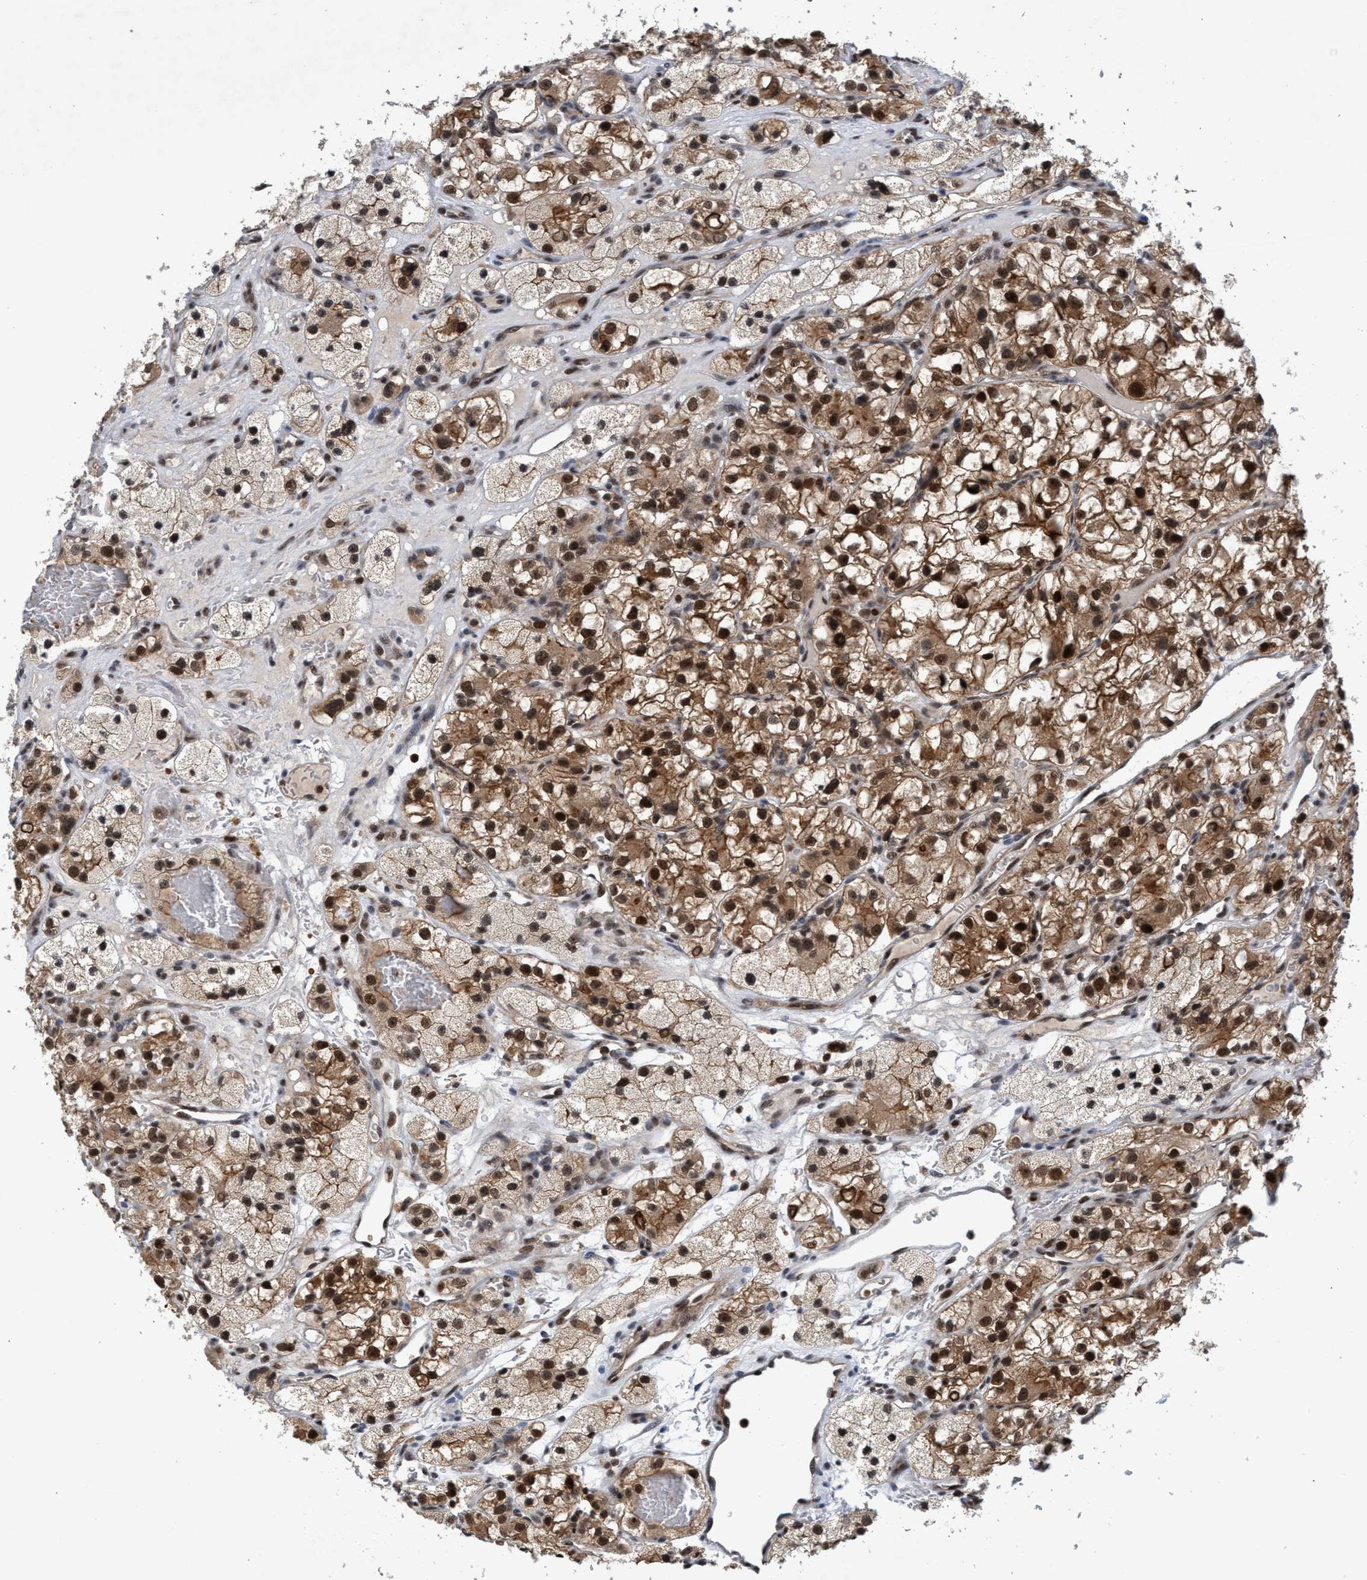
{"staining": {"intensity": "strong", "quantity": ">75%", "location": "cytoplasmic/membranous,nuclear"}, "tissue": "renal cancer", "cell_type": "Tumor cells", "image_type": "cancer", "snomed": [{"axis": "morphology", "description": "Adenocarcinoma, NOS"}, {"axis": "topography", "description": "Kidney"}], "caption": "The immunohistochemical stain highlights strong cytoplasmic/membranous and nuclear staining in tumor cells of renal cancer (adenocarcinoma) tissue.", "gene": "GTF2F1", "patient": {"sex": "female", "age": 57}}